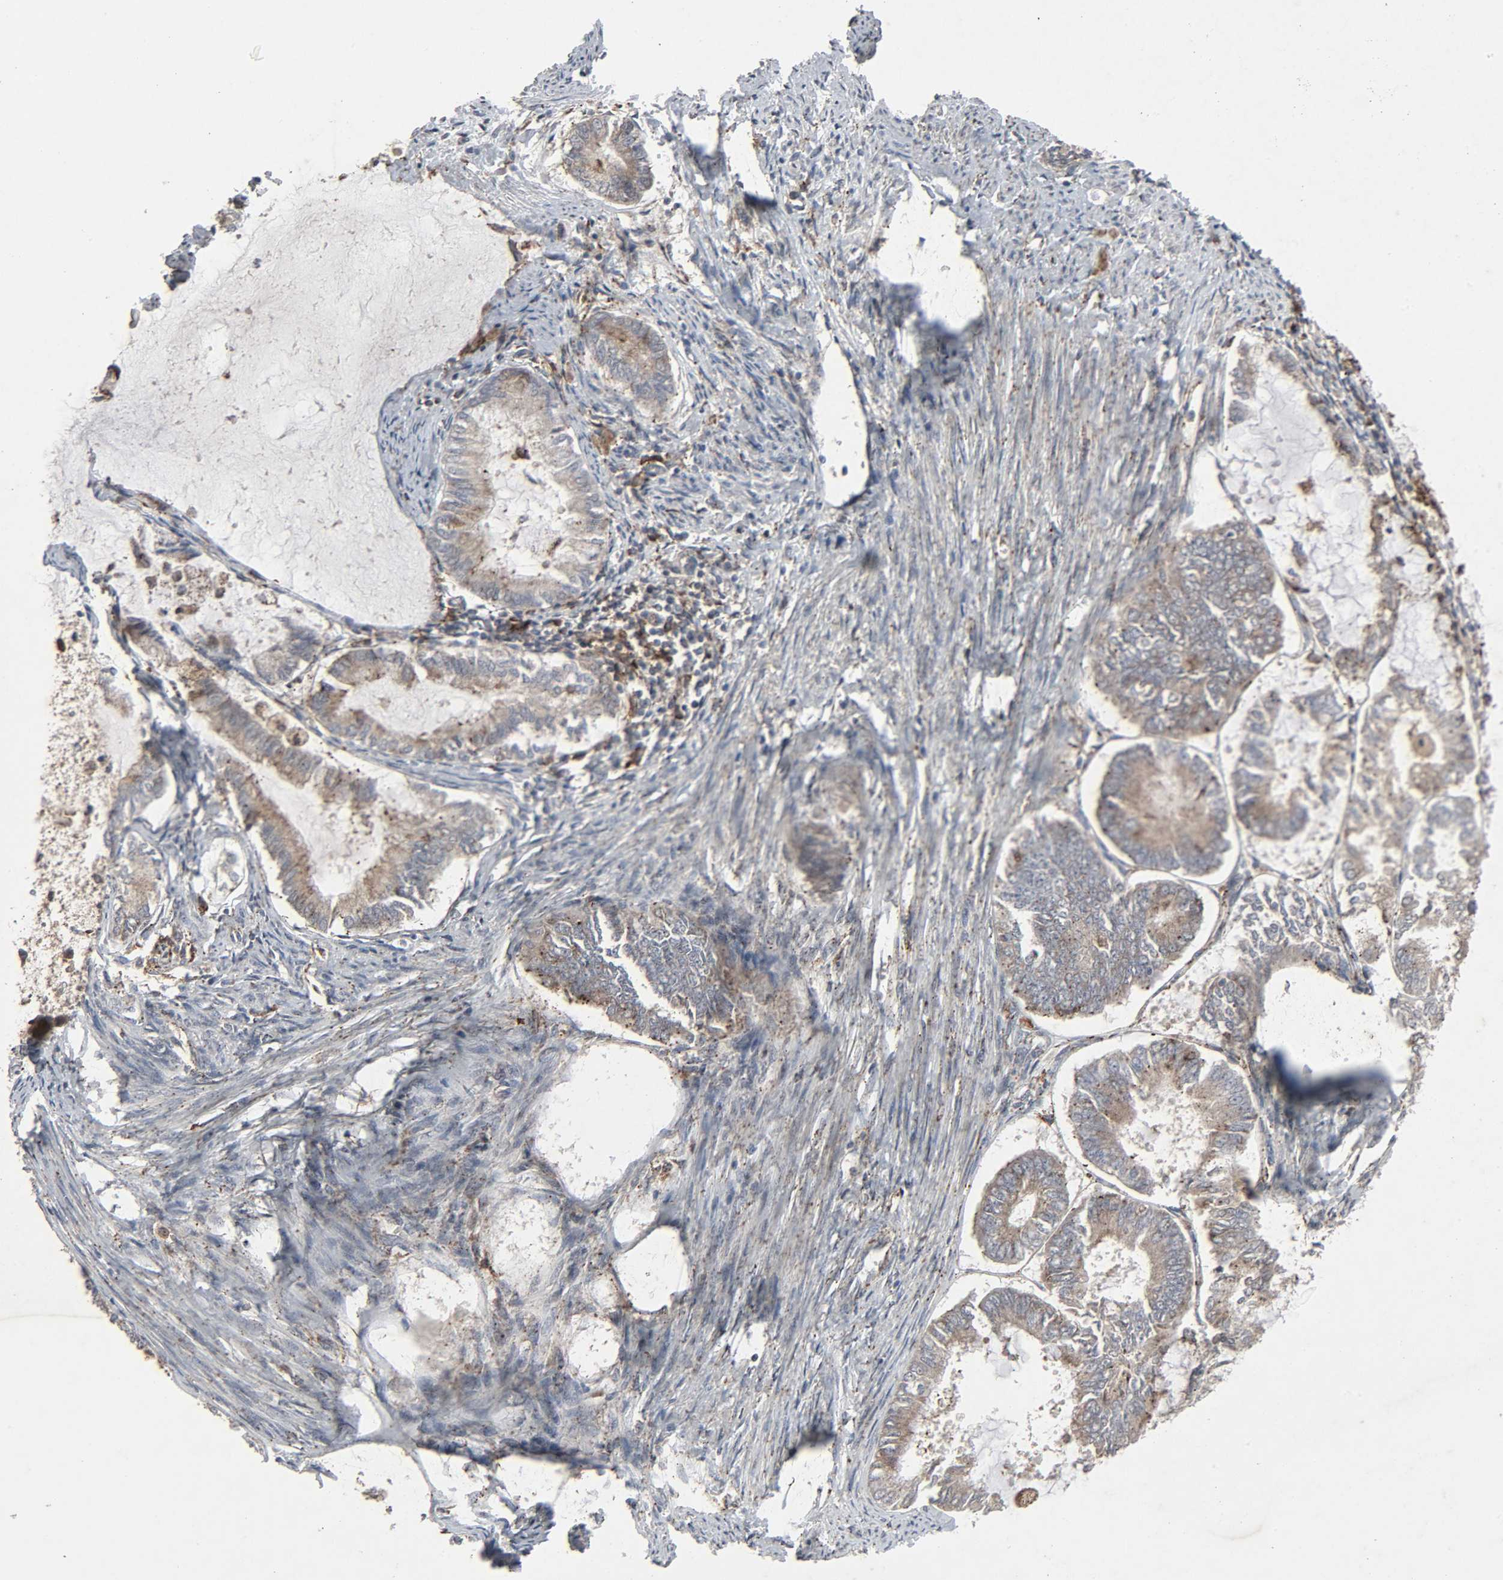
{"staining": {"intensity": "weak", "quantity": ">75%", "location": "cytoplasmic/membranous"}, "tissue": "endometrial cancer", "cell_type": "Tumor cells", "image_type": "cancer", "snomed": [{"axis": "morphology", "description": "Adenocarcinoma, NOS"}, {"axis": "topography", "description": "Endometrium"}], "caption": "A histopathology image showing weak cytoplasmic/membranous positivity in about >75% of tumor cells in endometrial cancer, as visualized by brown immunohistochemical staining.", "gene": "ADCY4", "patient": {"sex": "female", "age": 86}}